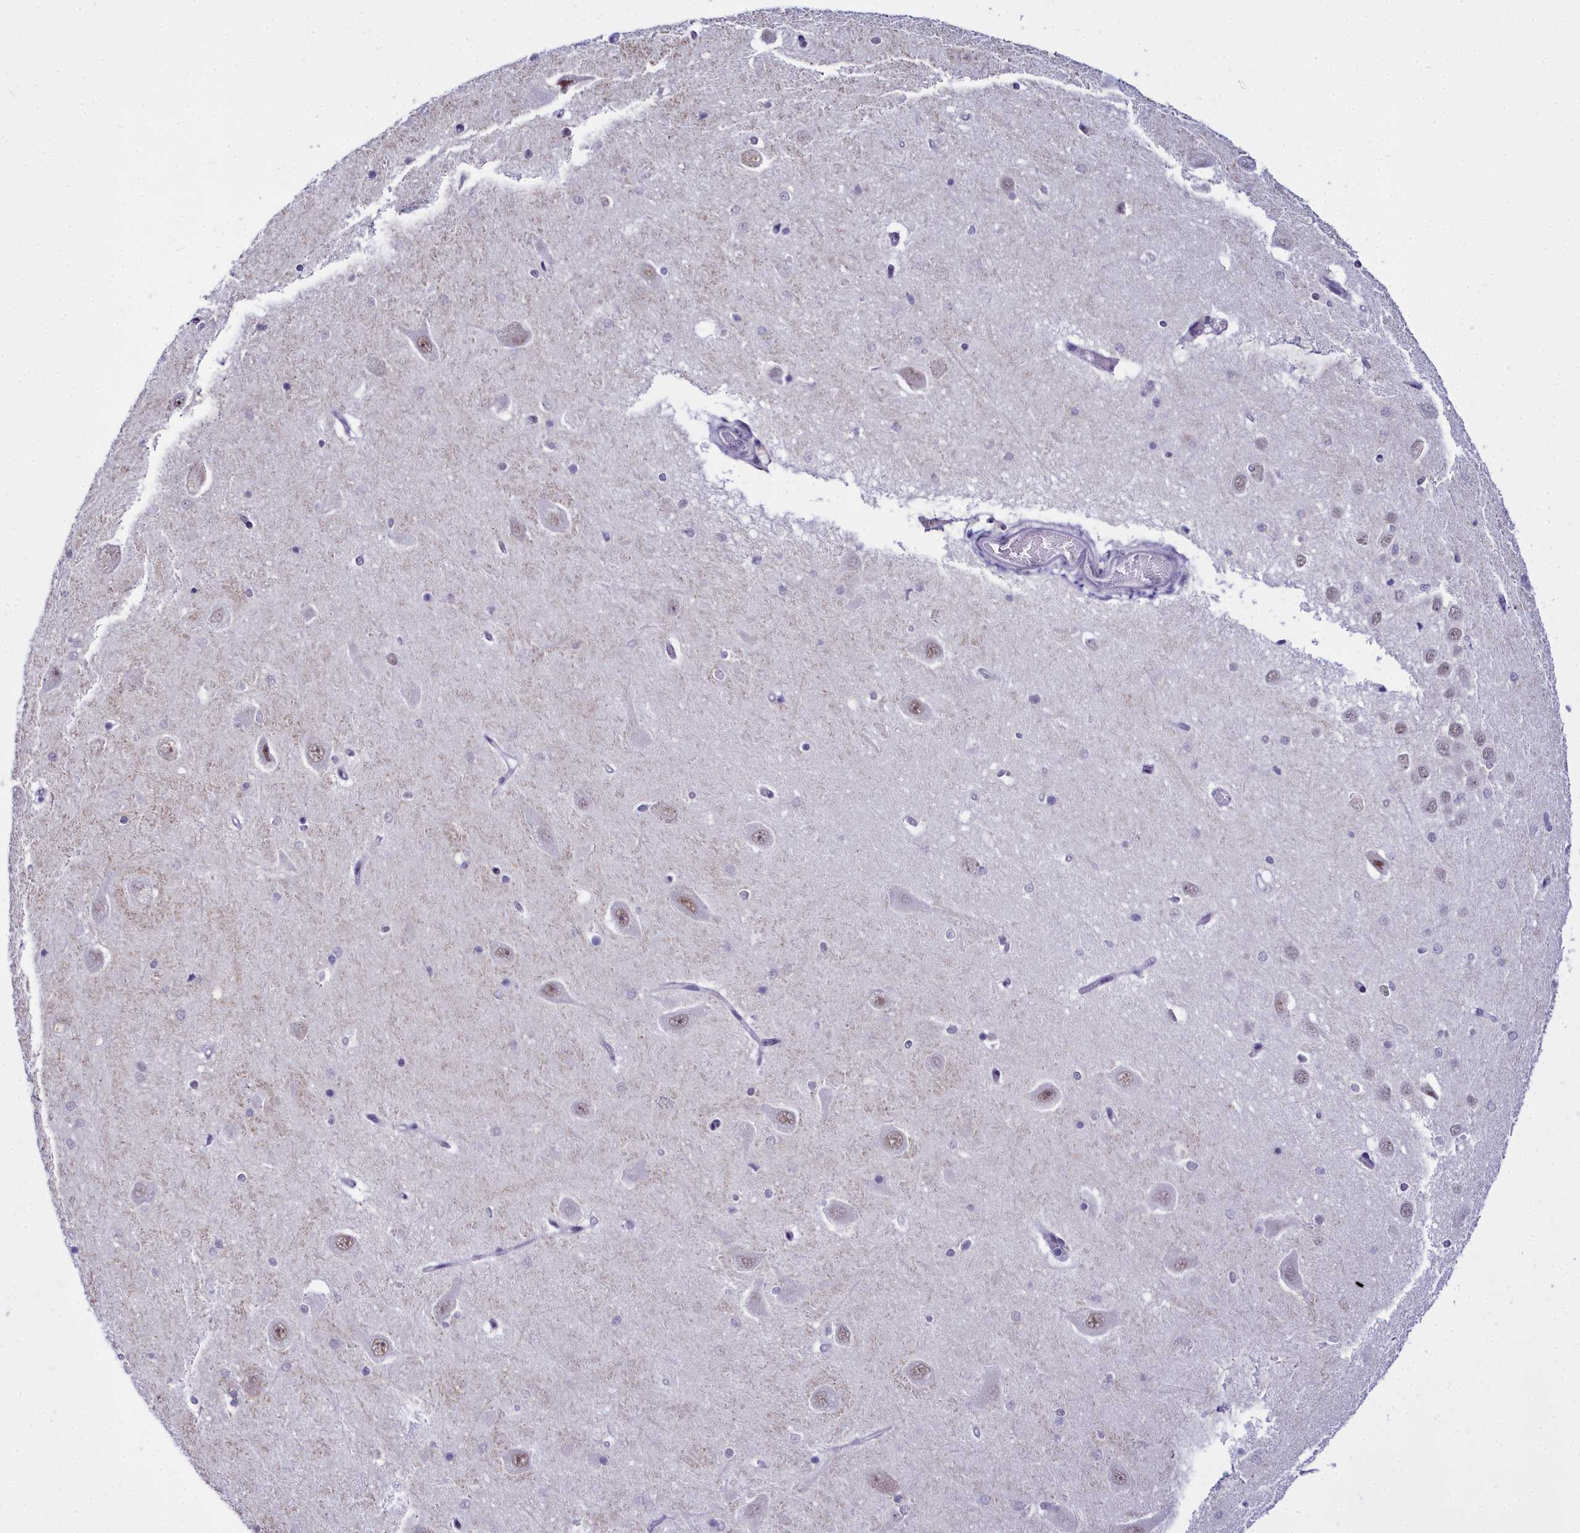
{"staining": {"intensity": "negative", "quantity": "none", "location": "none"}, "tissue": "hippocampus", "cell_type": "Glial cells", "image_type": "normal", "snomed": [{"axis": "morphology", "description": "Normal tissue, NOS"}, {"axis": "topography", "description": "Hippocampus"}], "caption": "DAB (3,3'-diaminobenzidine) immunohistochemical staining of benign human hippocampus reveals no significant staining in glial cells.", "gene": "RBM12", "patient": {"sex": "male", "age": 45}}